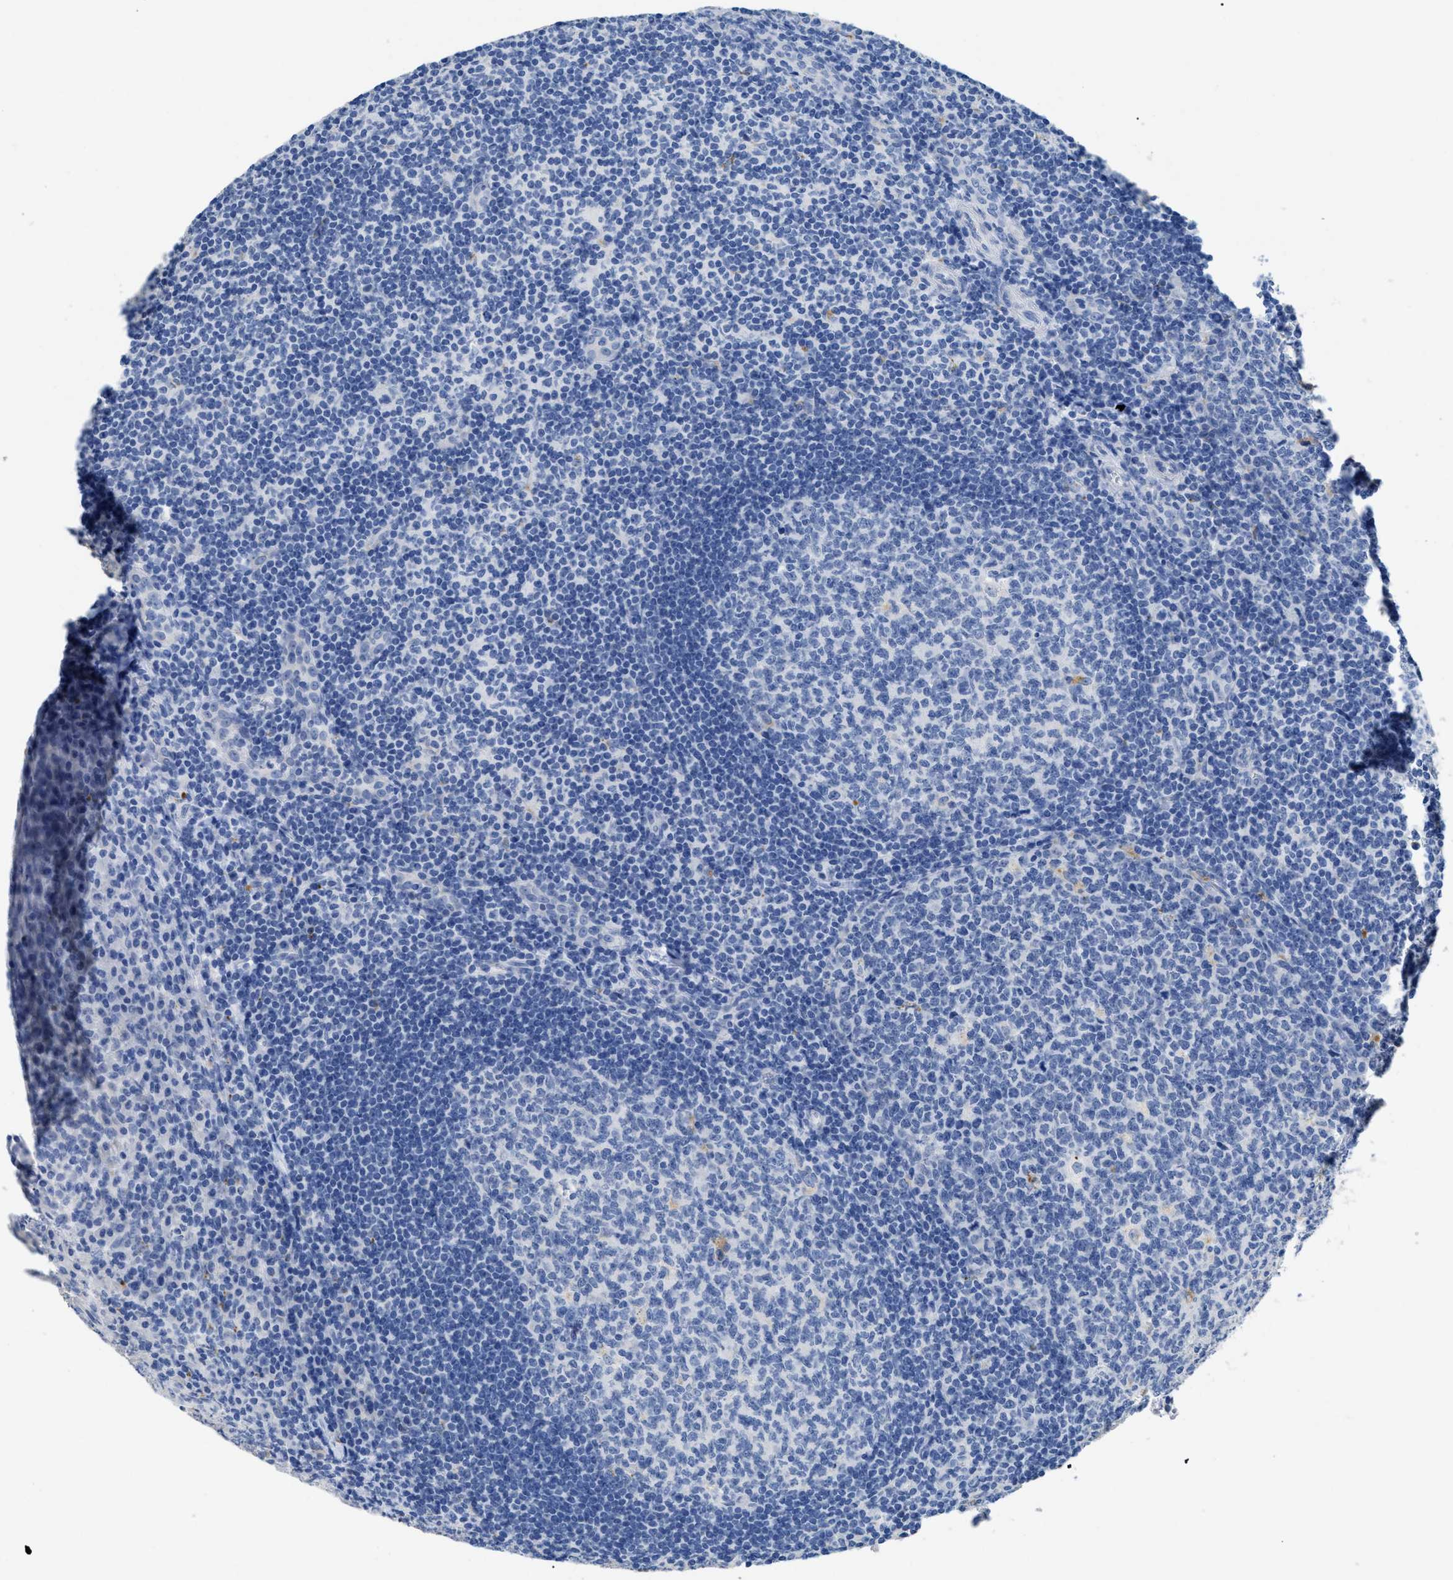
{"staining": {"intensity": "negative", "quantity": "none", "location": "none"}, "tissue": "tonsil", "cell_type": "Germinal center cells", "image_type": "normal", "snomed": [{"axis": "morphology", "description": "Normal tissue, NOS"}, {"axis": "topography", "description": "Tonsil"}], "caption": "High power microscopy image of an immunohistochemistry (IHC) image of benign tonsil, revealing no significant staining in germinal center cells.", "gene": "APOBEC2", "patient": {"sex": "male", "age": 37}}